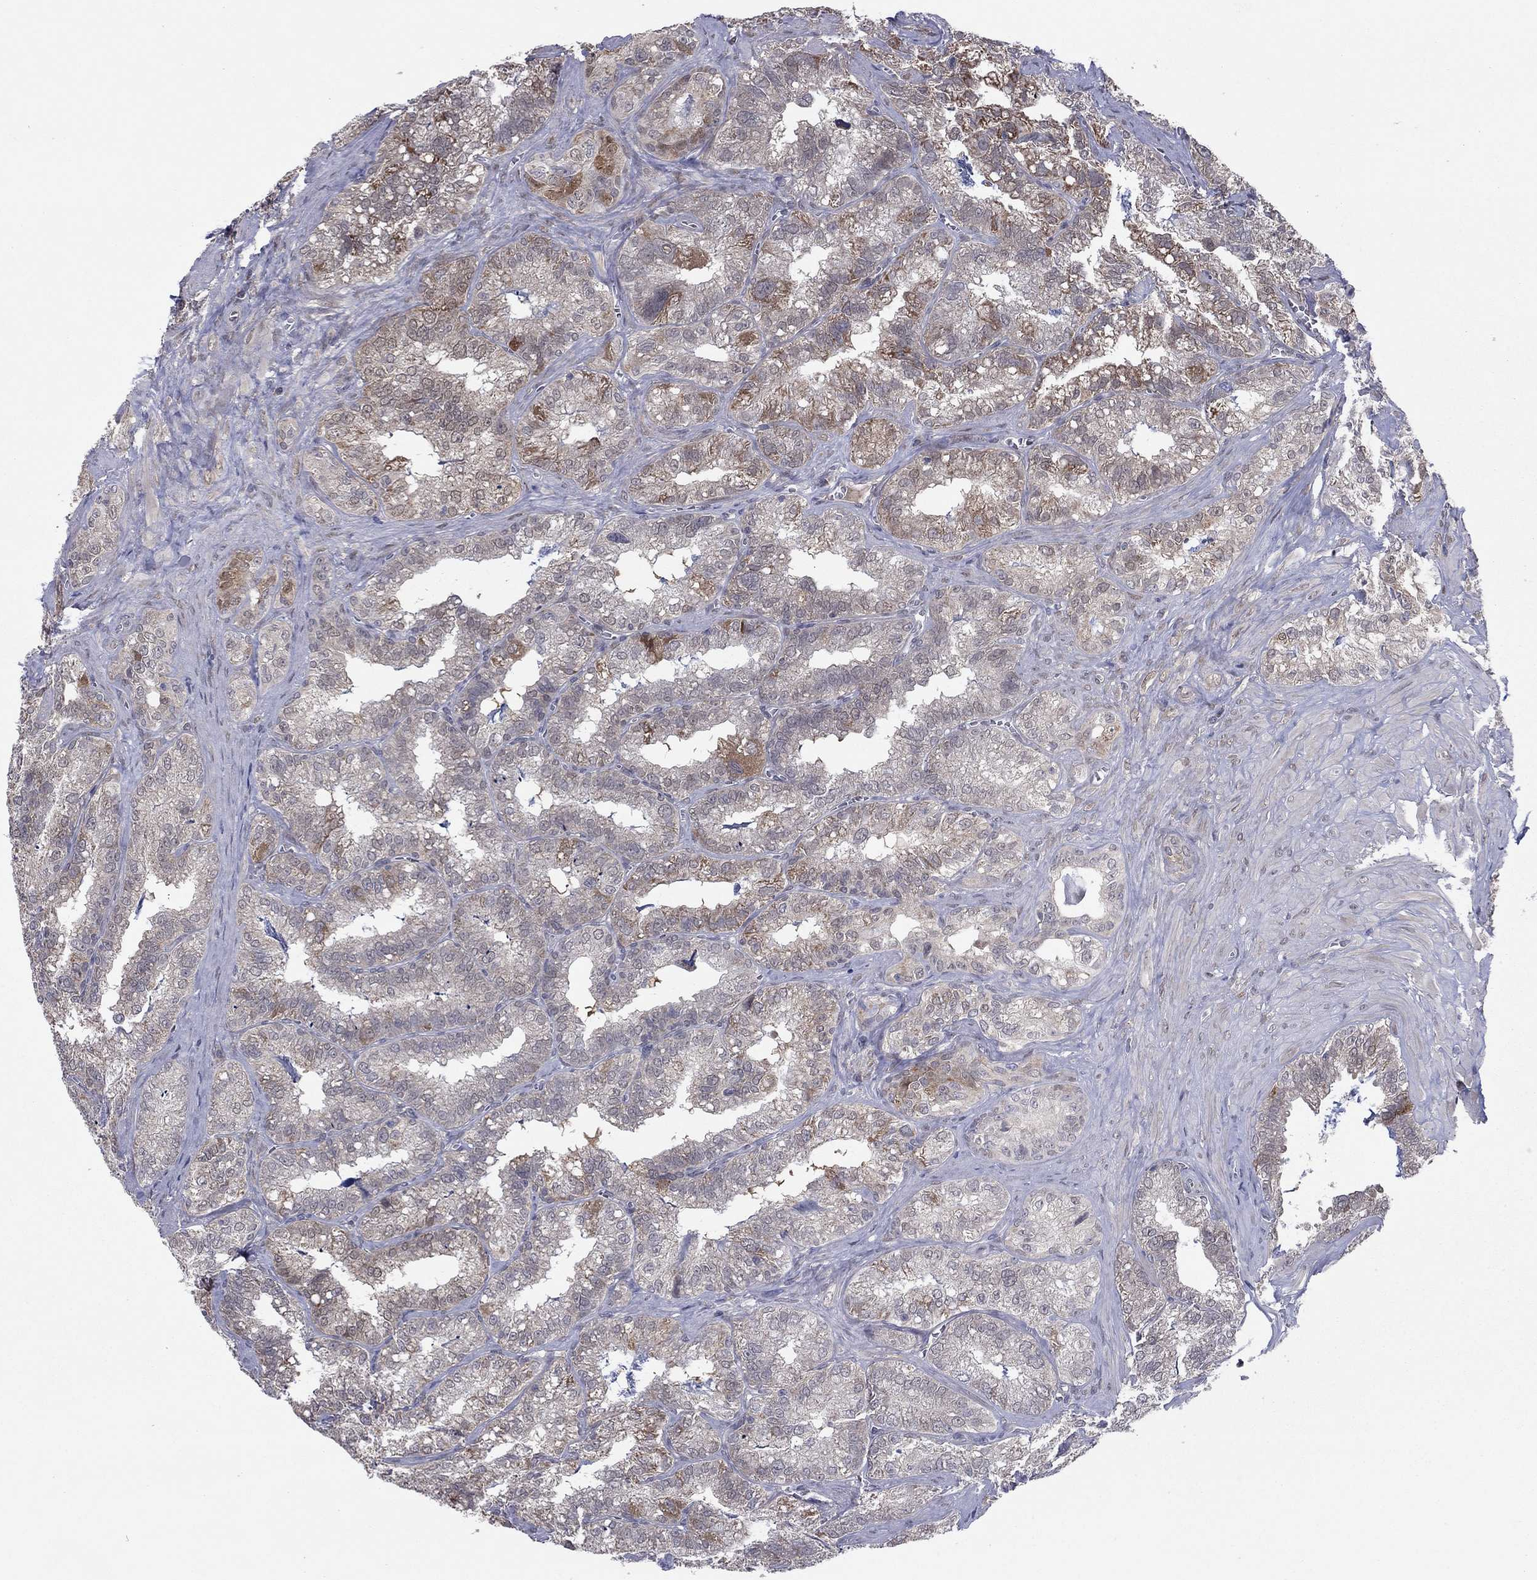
{"staining": {"intensity": "moderate", "quantity": "<25%", "location": "cytoplasmic/membranous"}, "tissue": "seminal vesicle", "cell_type": "Glandular cells", "image_type": "normal", "snomed": [{"axis": "morphology", "description": "Normal tissue, NOS"}, {"axis": "topography", "description": "Seminal veicle"}], "caption": "This photomicrograph displays IHC staining of benign human seminal vesicle, with low moderate cytoplasmic/membranous staining in about <25% of glandular cells.", "gene": "GRHPR", "patient": {"sex": "male", "age": 57}}